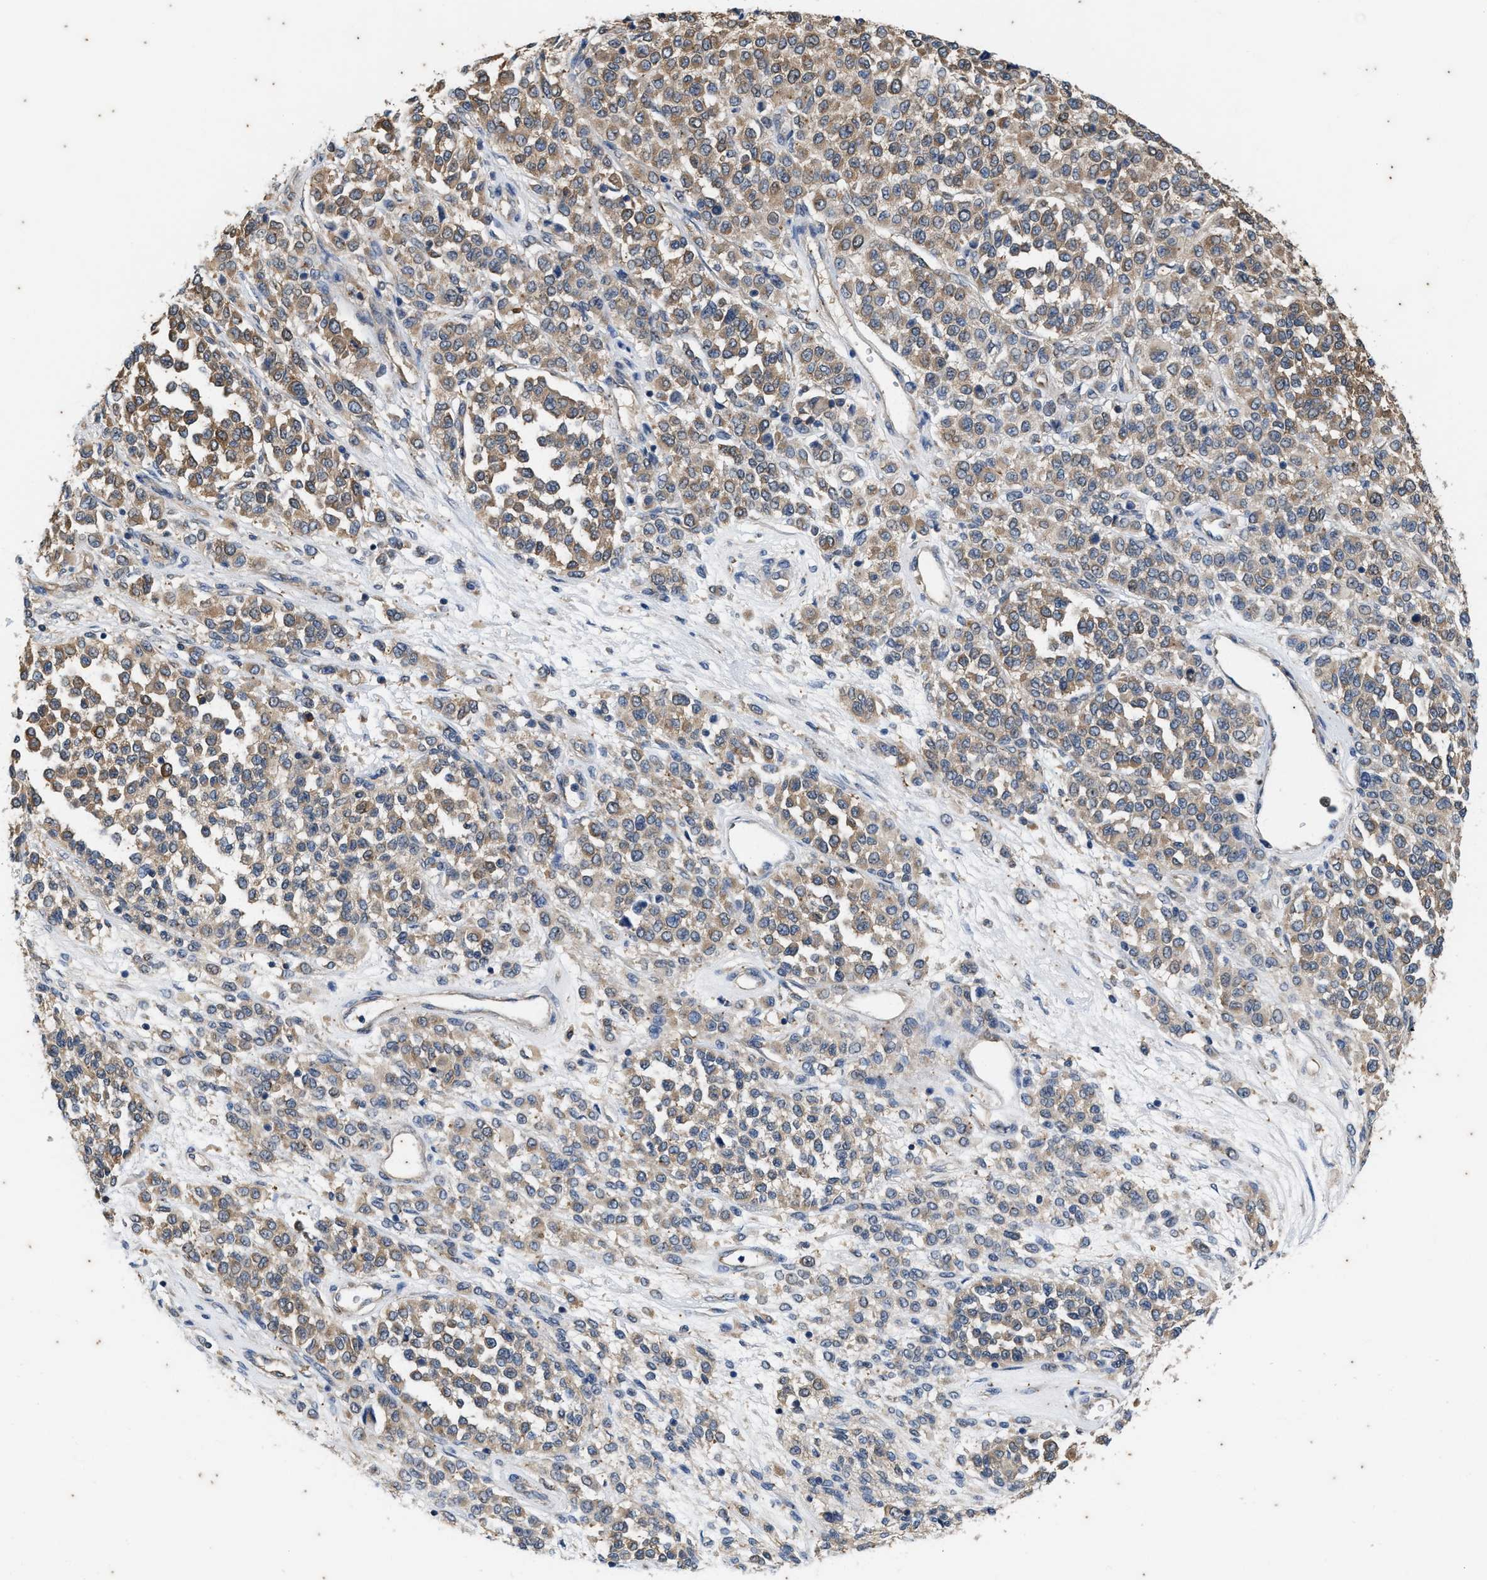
{"staining": {"intensity": "moderate", "quantity": ">75%", "location": "cytoplasmic/membranous"}, "tissue": "melanoma", "cell_type": "Tumor cells", "image_type": "cancer", "snomed": [{"axis": "morphology", "description": "Malignant melanoma, Metastatic site"}, {"axis": "topography", "description": "Pancreas"}], "caption": "Approximately >75% of tumor cells in malignant melanoma (metastatic site) reveal moderate cytoplasmic/membranous protein positivity as visualized by brown immunohistochemical staining.", "gene": "COX19", "patient": {"sex": "female", "age": 30}}